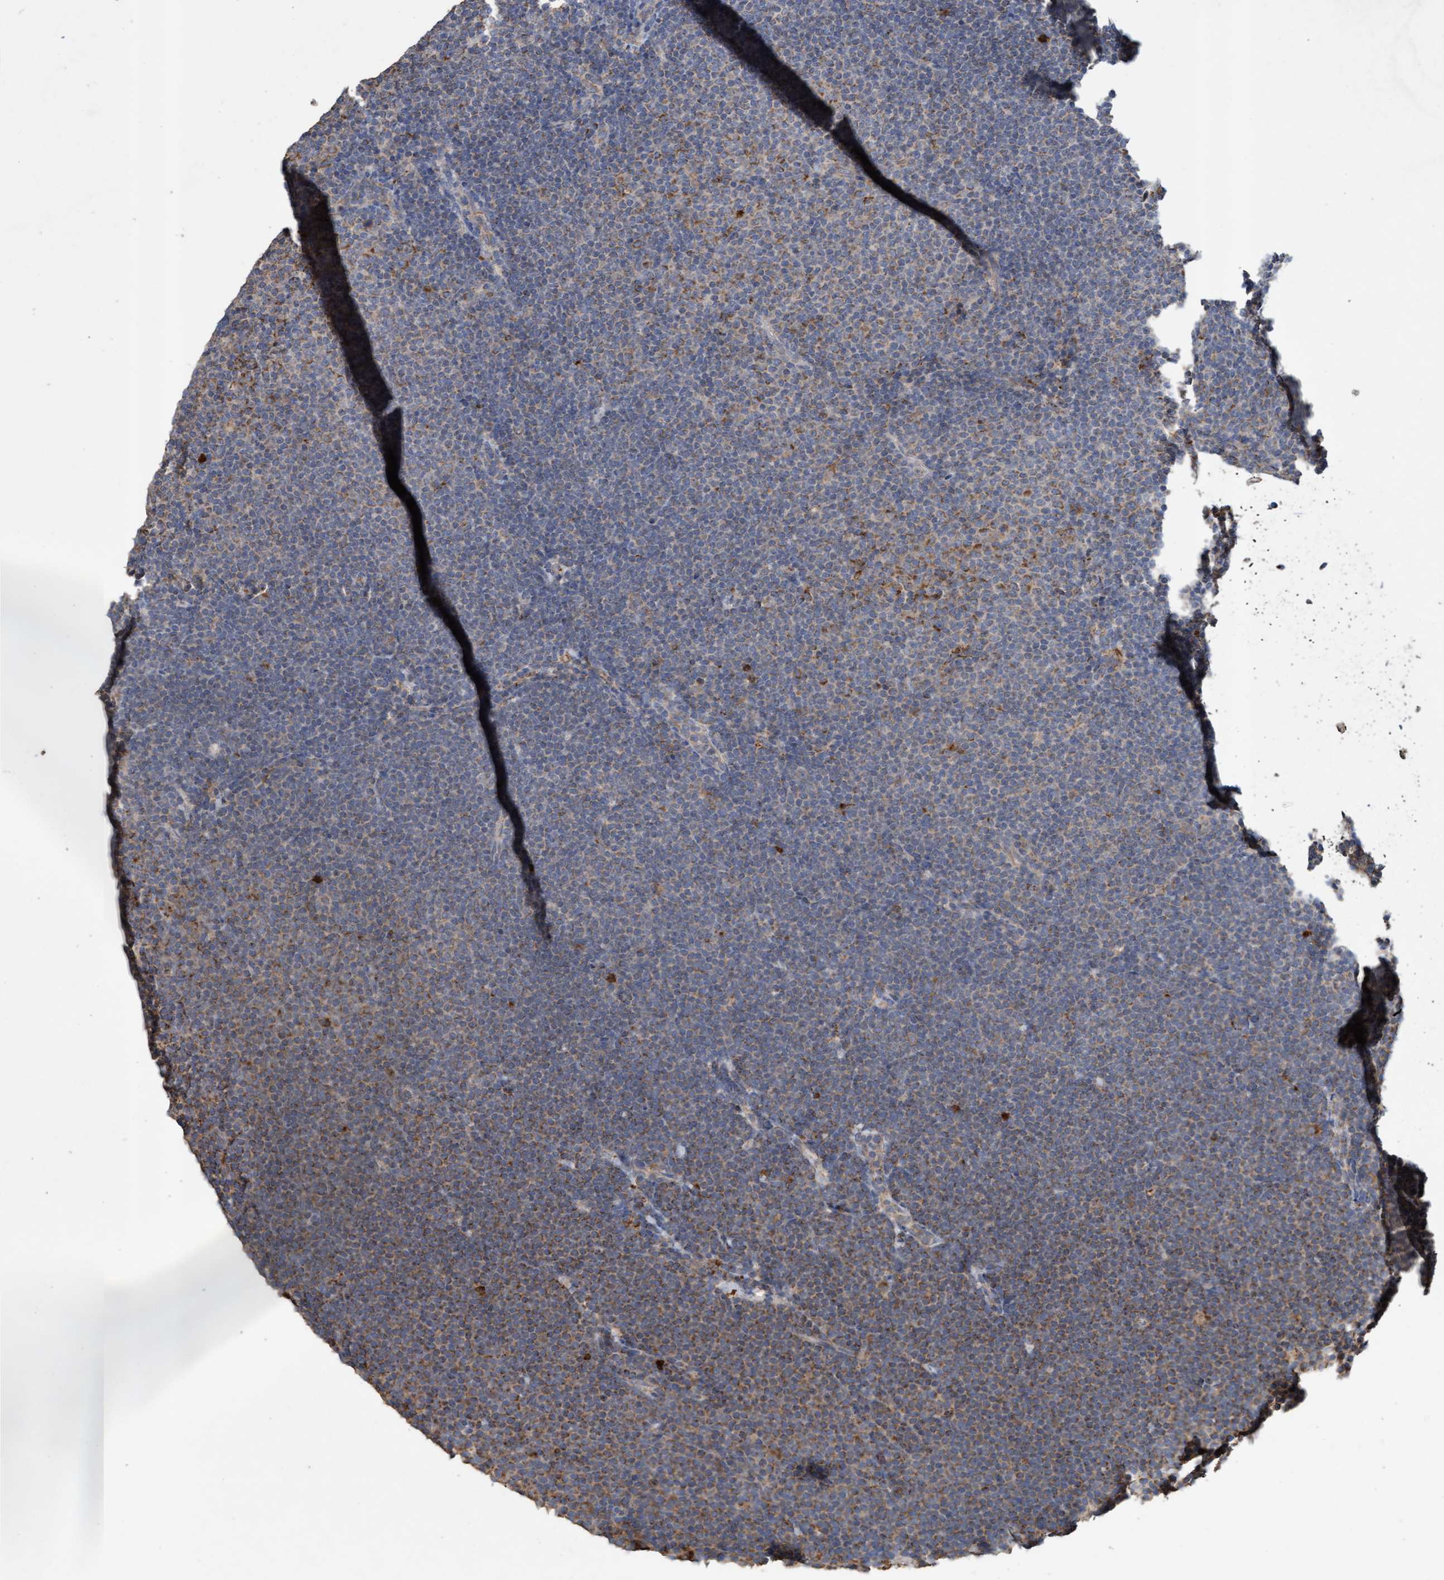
{"staining": {"intensity": "weak", "quantity": "25%-75%", "location": "cytoplasmic/membranous"}, "tissue": "lymphoma", "cell_type": "Tumor cells", "image_type": "cancer", "snomed": [{"axis": "morphology", "description": "Malignant lymphoma, non-Hodgkin's type, Low grade"}, {"axis": "topography", "description": "Lymph node"}], "caption": "Lymphoma tissue displays weak cytoplasmic/membranous staining in approximately 25%-75% of tumor cells, visualized by immunohistochemistry.", "gene": "ATPAF2", "patient": {"sex": "female", "age": 53}}